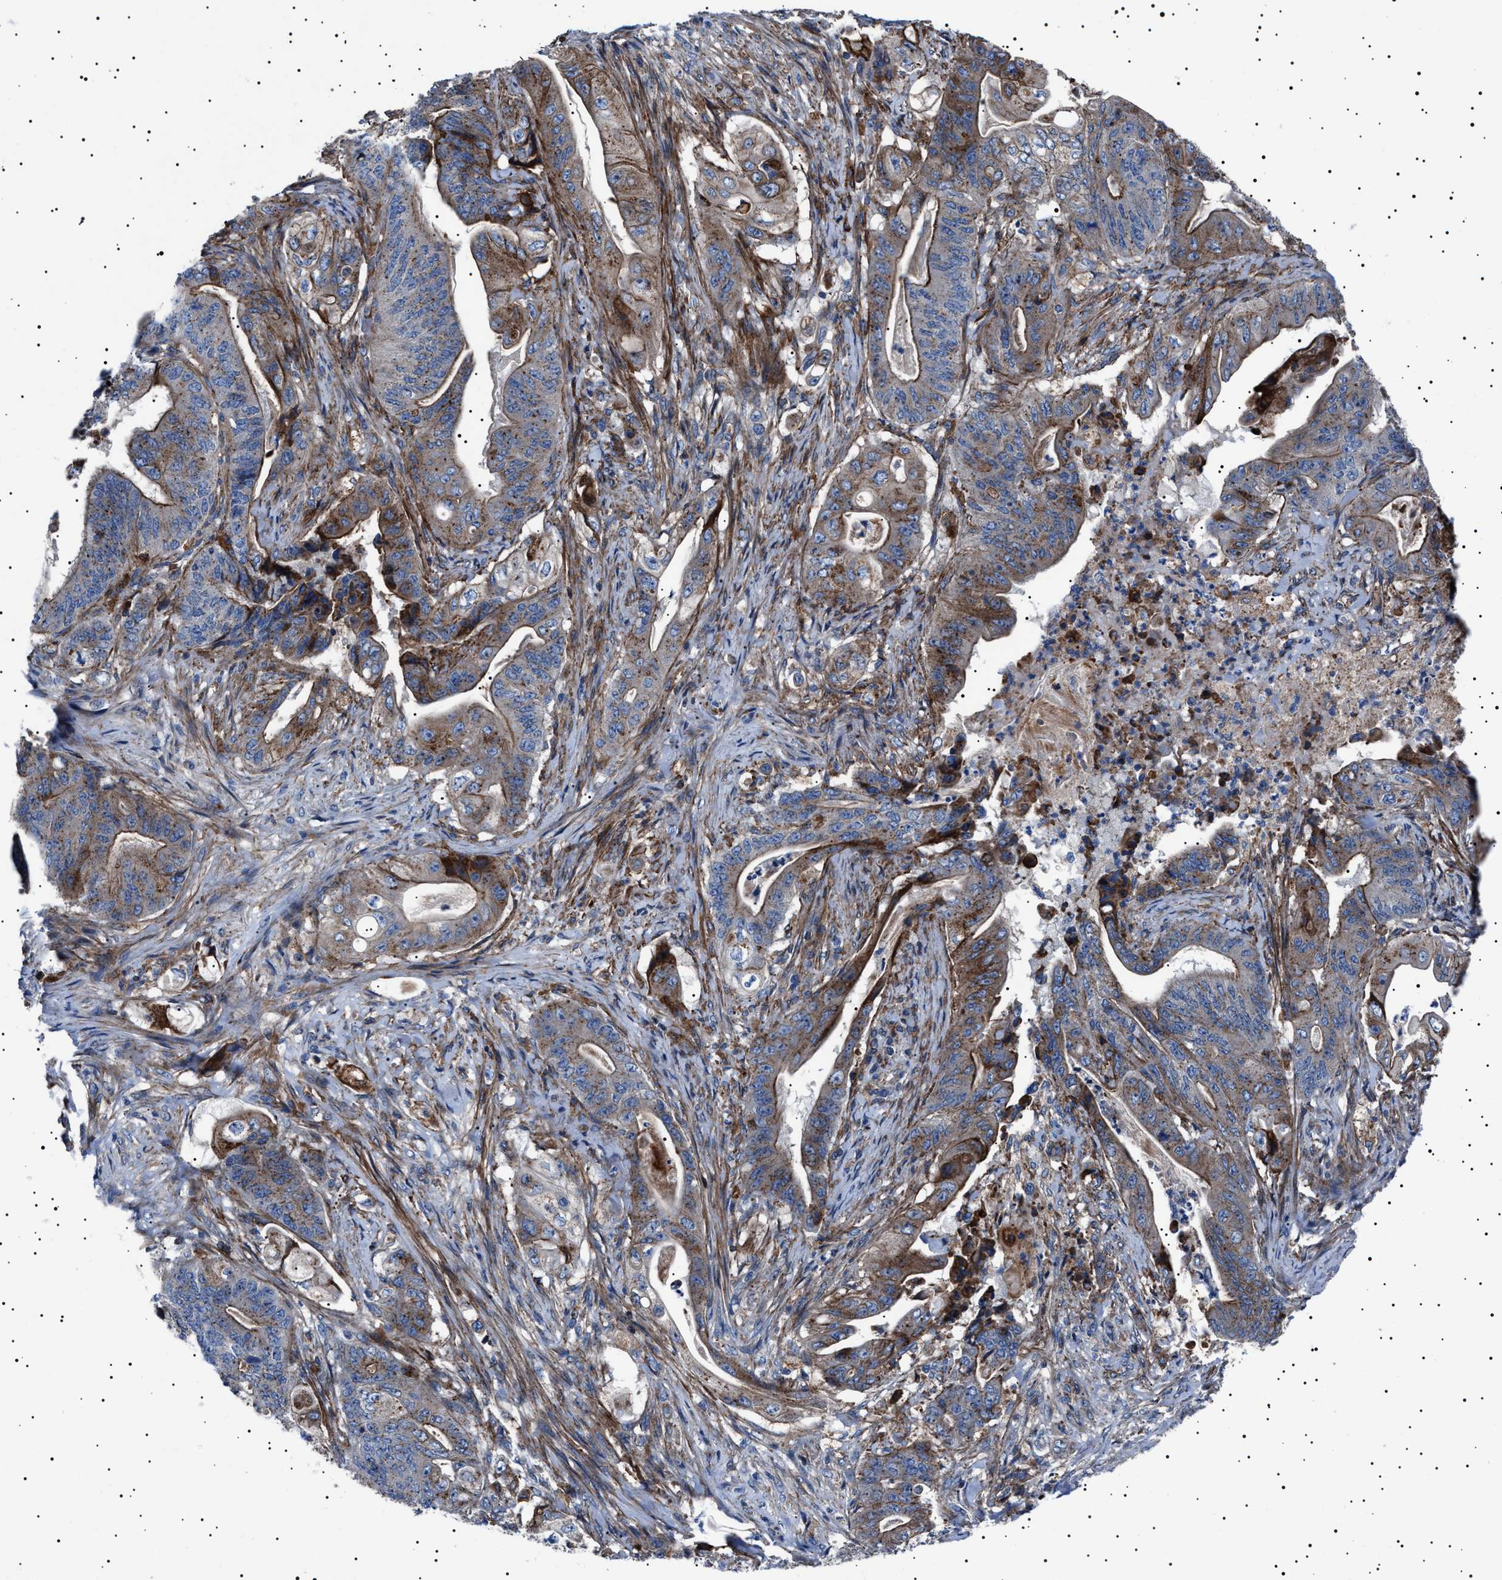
{"staining": {"intensity": "moderate", "quantity": ">75%", "location": "cytoplasmic/membranous"}, "tissue": "stomach cancer", "cell_type": "Tumor cells", "image_type": "cancer", "snomed": [{"axis": "morphology", "description": "Adenocarcinoma, NOS"}, {"axis": "topography", "description": "Stomach"}], "caption": "Tumor cells demonstrate medium levels of moderate cytoplasmic/membranous expression in about >75% of cells in human stomach cancer (adenocarcinoma).", "gene": "NEU1", "patient": {"sex": "female", "age": 73}}